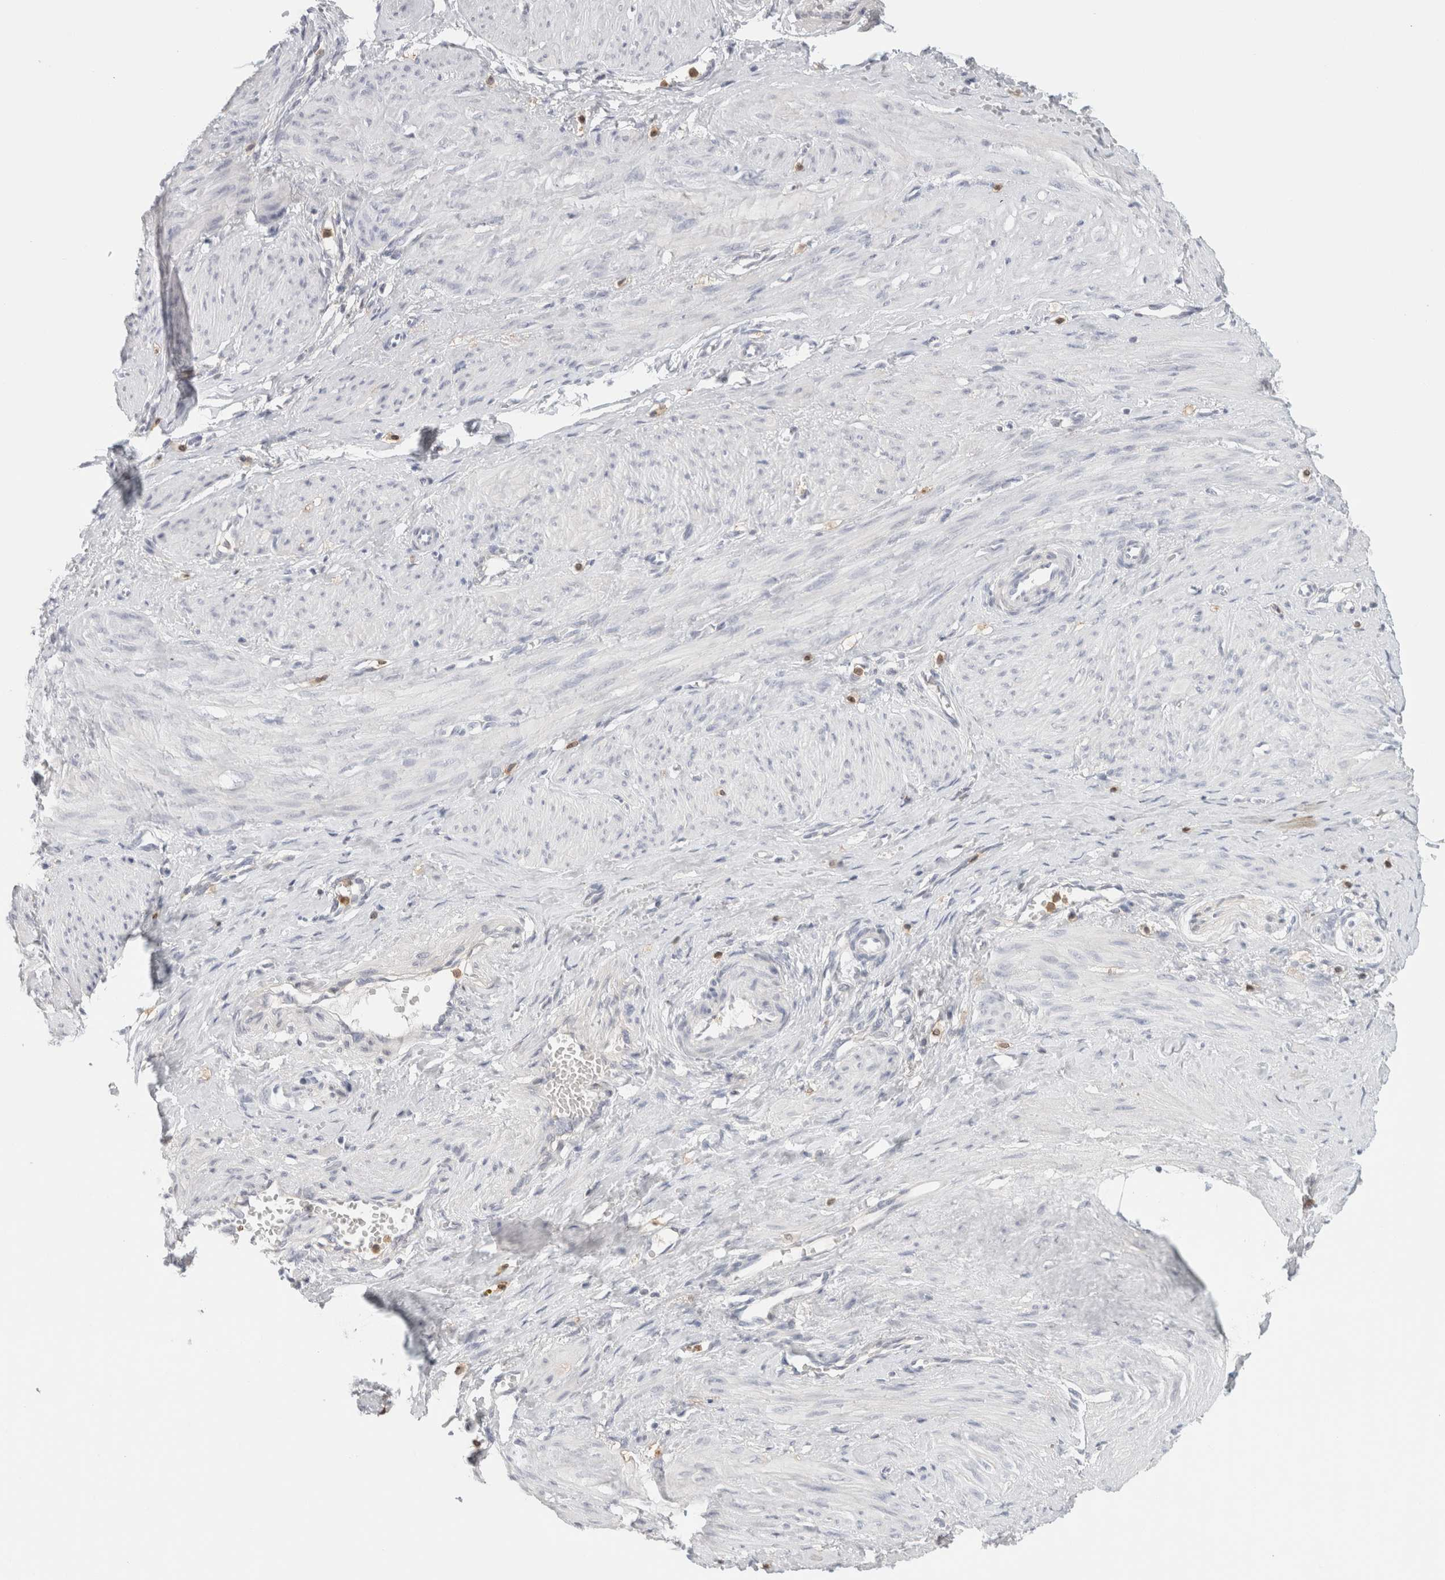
{"staining": {"intensity": "negative", "quantity": "none", "location": "none"}, "tissue": "smooth muscle", "cell_type": "Smooth muscle cells", "image_type": "normal", "snomed": [{"axis": "morphology", "description": "Normal tissue, NOS"}, {"axis": "topography", "description": "Endometrium"}], "caption": "Smooth muscle cells show no significant positivity in unremarkable smooth muscle.", "gene": "P2RY2", "patient": {"sex": "female", "age": 33}}